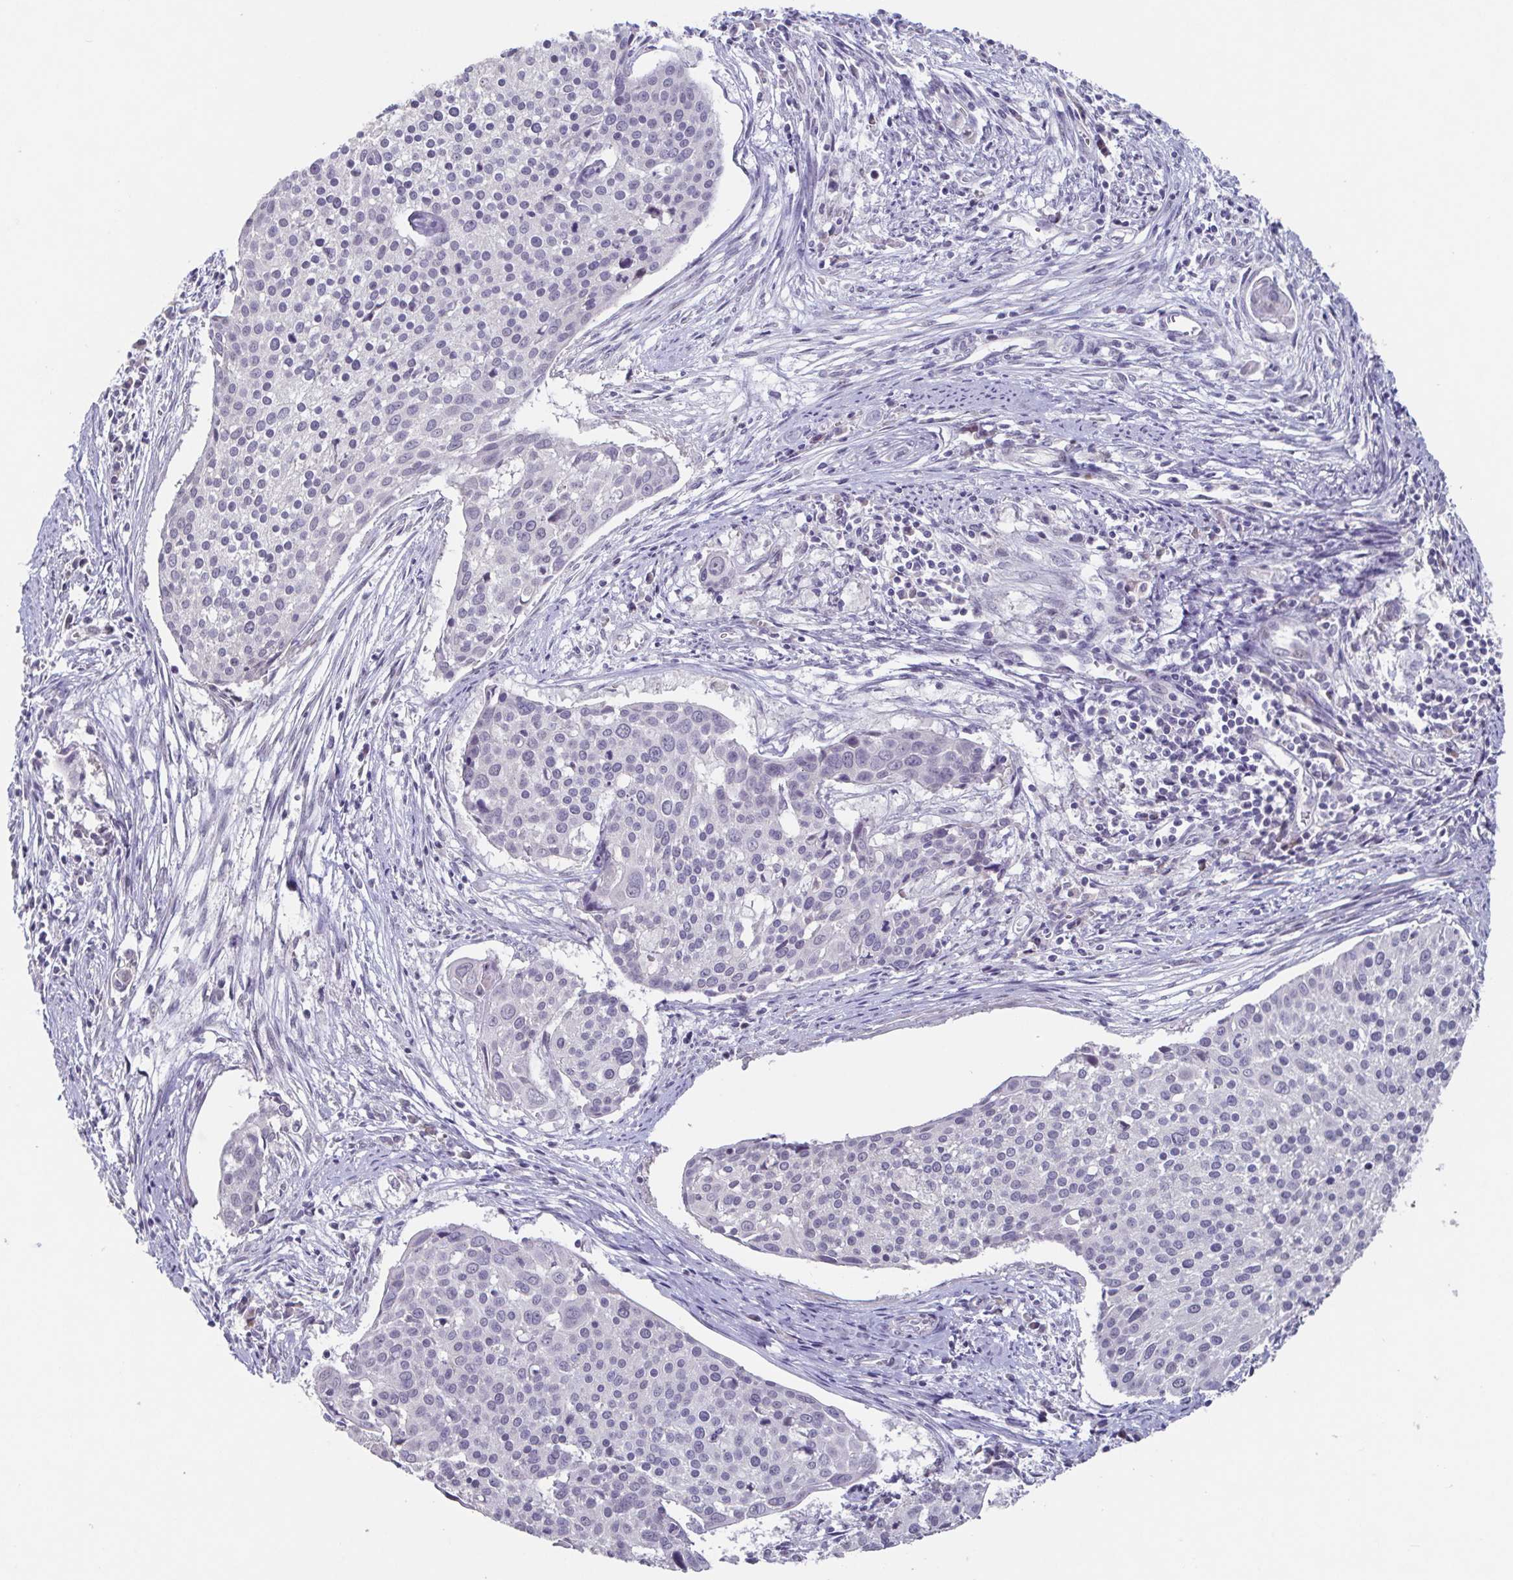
{"staining": {"intensity": "negative", "quantity": "none", "location": "none"}, "tissue": "cervical cancer", "cell_type": "Tumor cells", "image_type": "cancer", "snomed": [{"axis": "morphology", "description": "Squamous cell carcinoma, NOS"}, {"axis": "topography", "description": "Cervix"}], "caption": "An IHC histopathology image of cervical squamous cell carcinoma is shown. There is no staining in tumor cells of cervical squamous cell carcinoma.", "gene": "GHRL", "patient": {"sex": "female", "age": 39}}